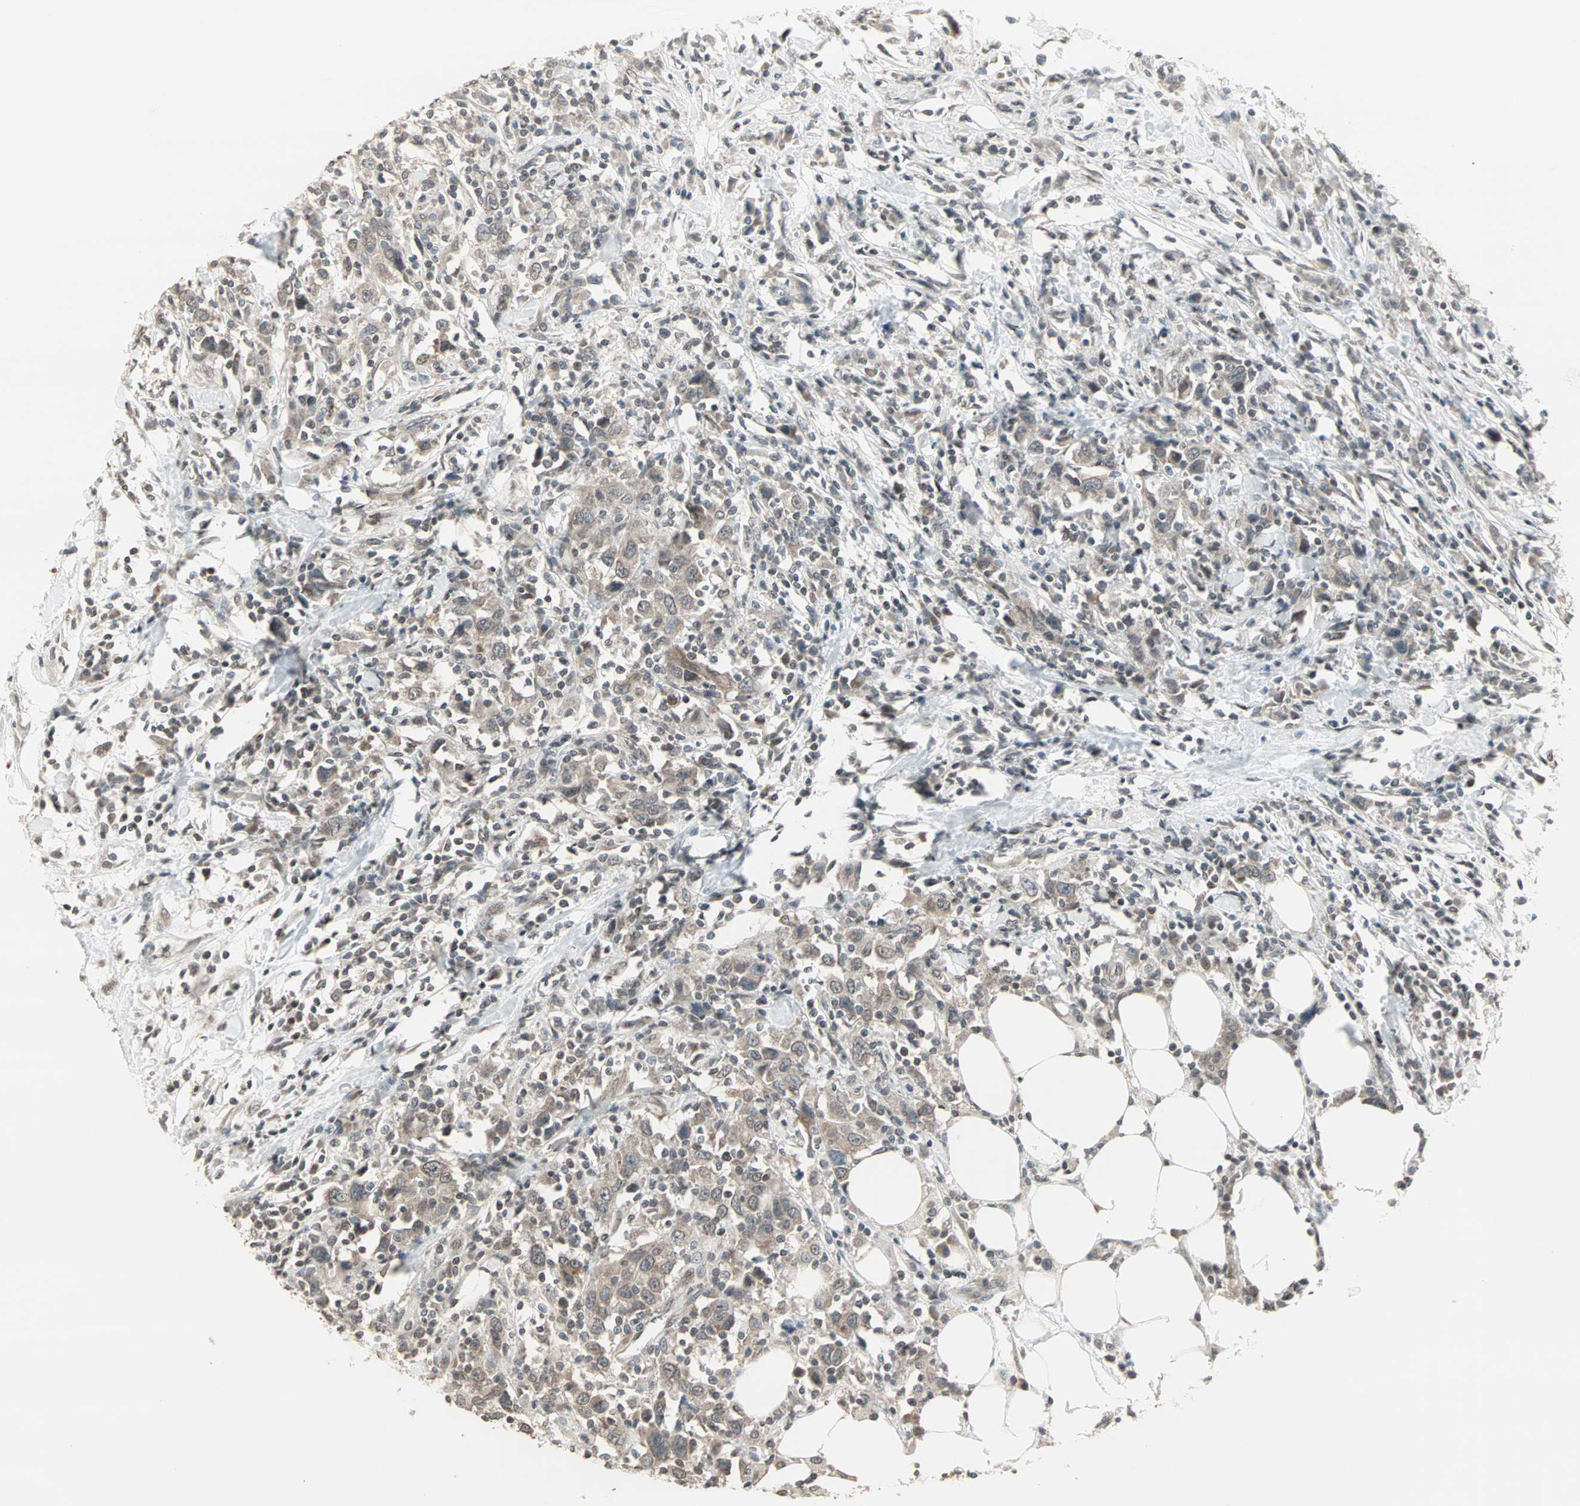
{"staining": {"intensity": "weak", "quantity": ">75%", "location": "cytoplasmic/membranous"}, "tissue": "urothelial cancer", "cell_type": "Tumor cells", "image_type": "cancer", "snomed": [{"axis": "morphology", "description": "Urothelial carcinoma, High grade"}, {"axis": "topography", "description": "Urinary bladder"}], "caption": "Immunohistochemical staining of urothelial cancer shows weak cytoplasmic/membranous protein expression in about >75% of tumor cells.", "gene": "CBLC", "patient": {"sex": "male", "age": 61}}